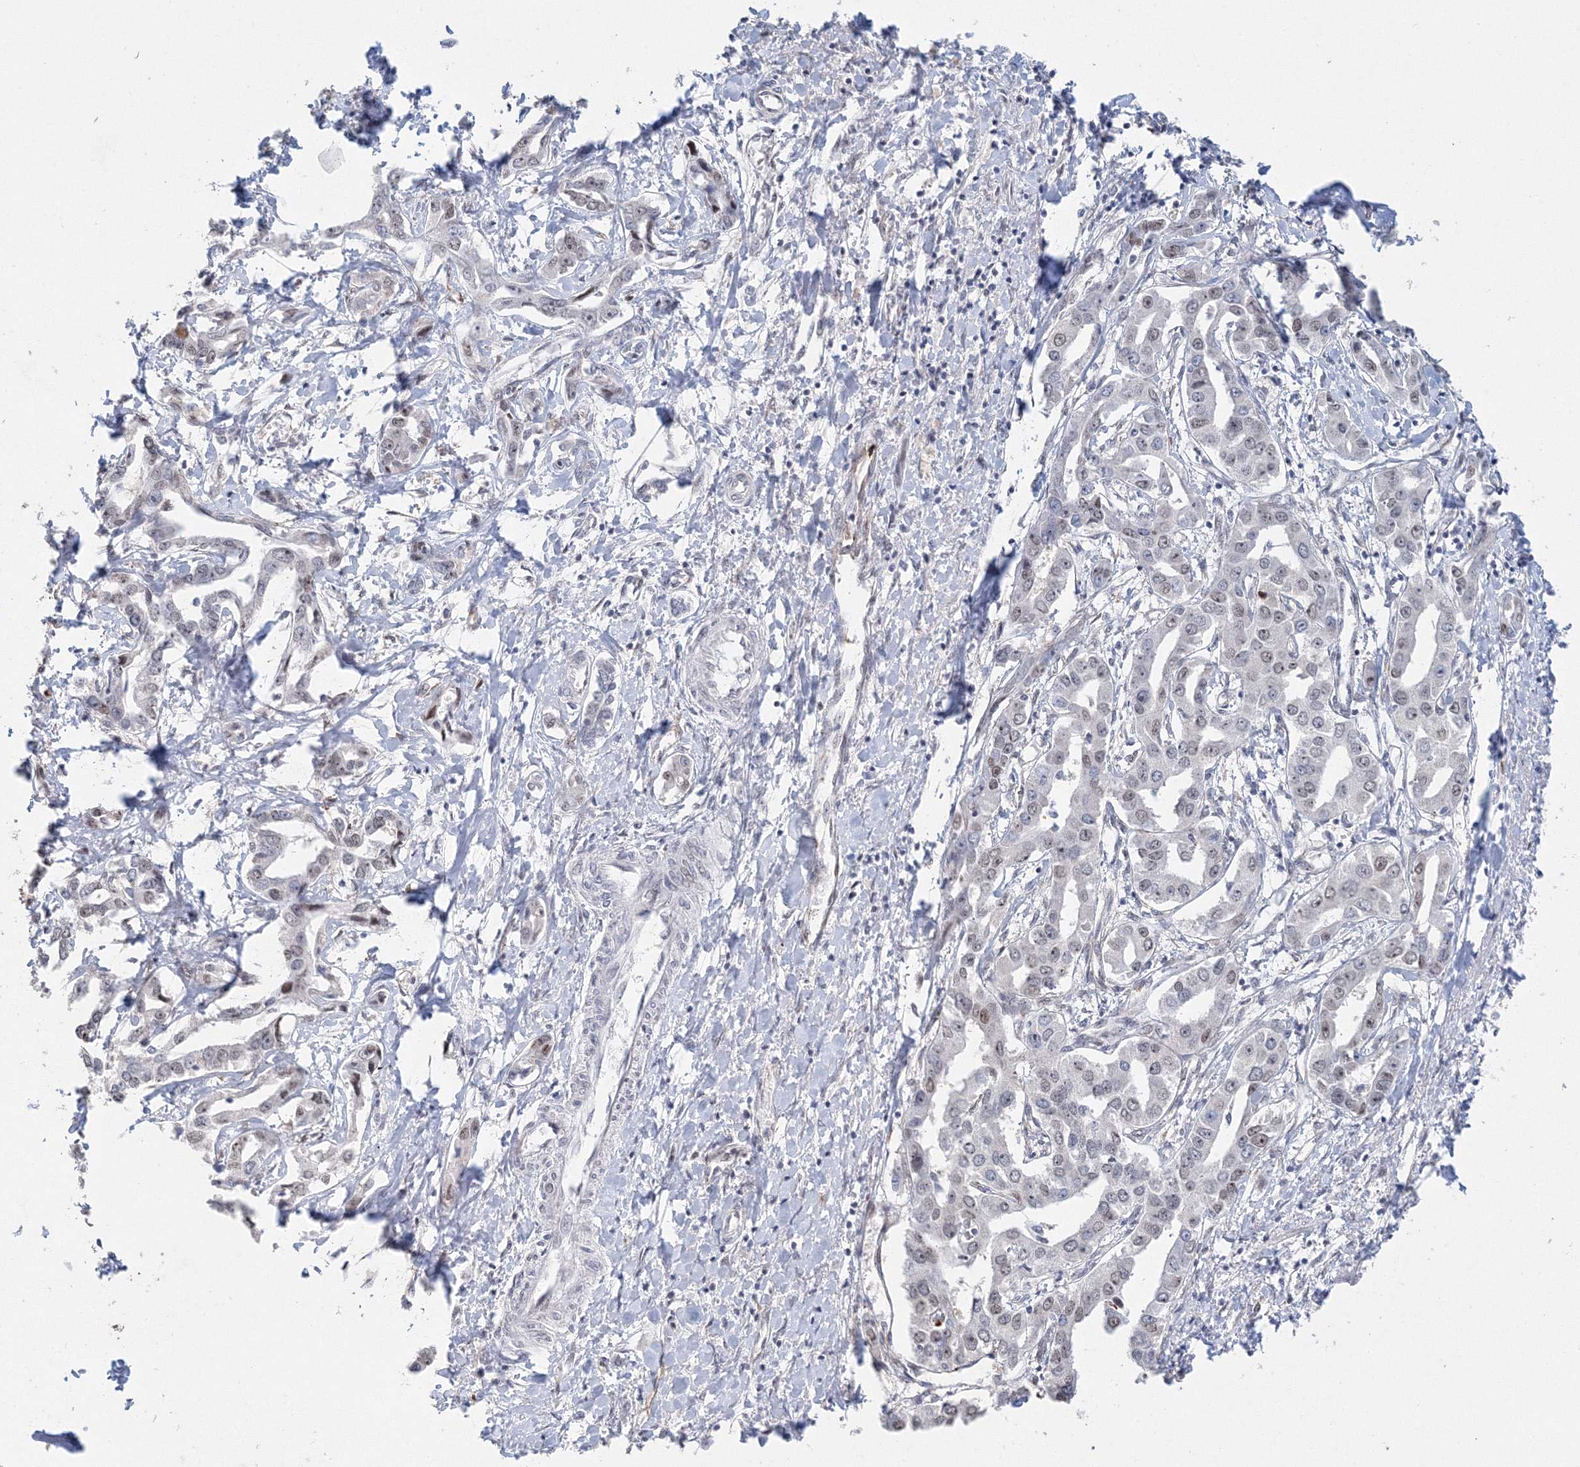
{"staining": {"intensity": "weak", "quantity": "<25%", "location": "nuclear"}, "tissue": "liver cancer", "cell_type": "Tumor cells", "image_type": "cancer", "snomed": [{"axis": "morphology", "description": "Cholangiocarcinoma"}, {"axis": "topography", "description": "Liver"}], "caption": "IHC histopathology image of neoplastic tissue: liver cholangiocarcinoma stained with DAB demonstrates no significant protein staining in tumor cells.", "gene": "SIRT7", "patient": {"sex": "male", "age": 59}}